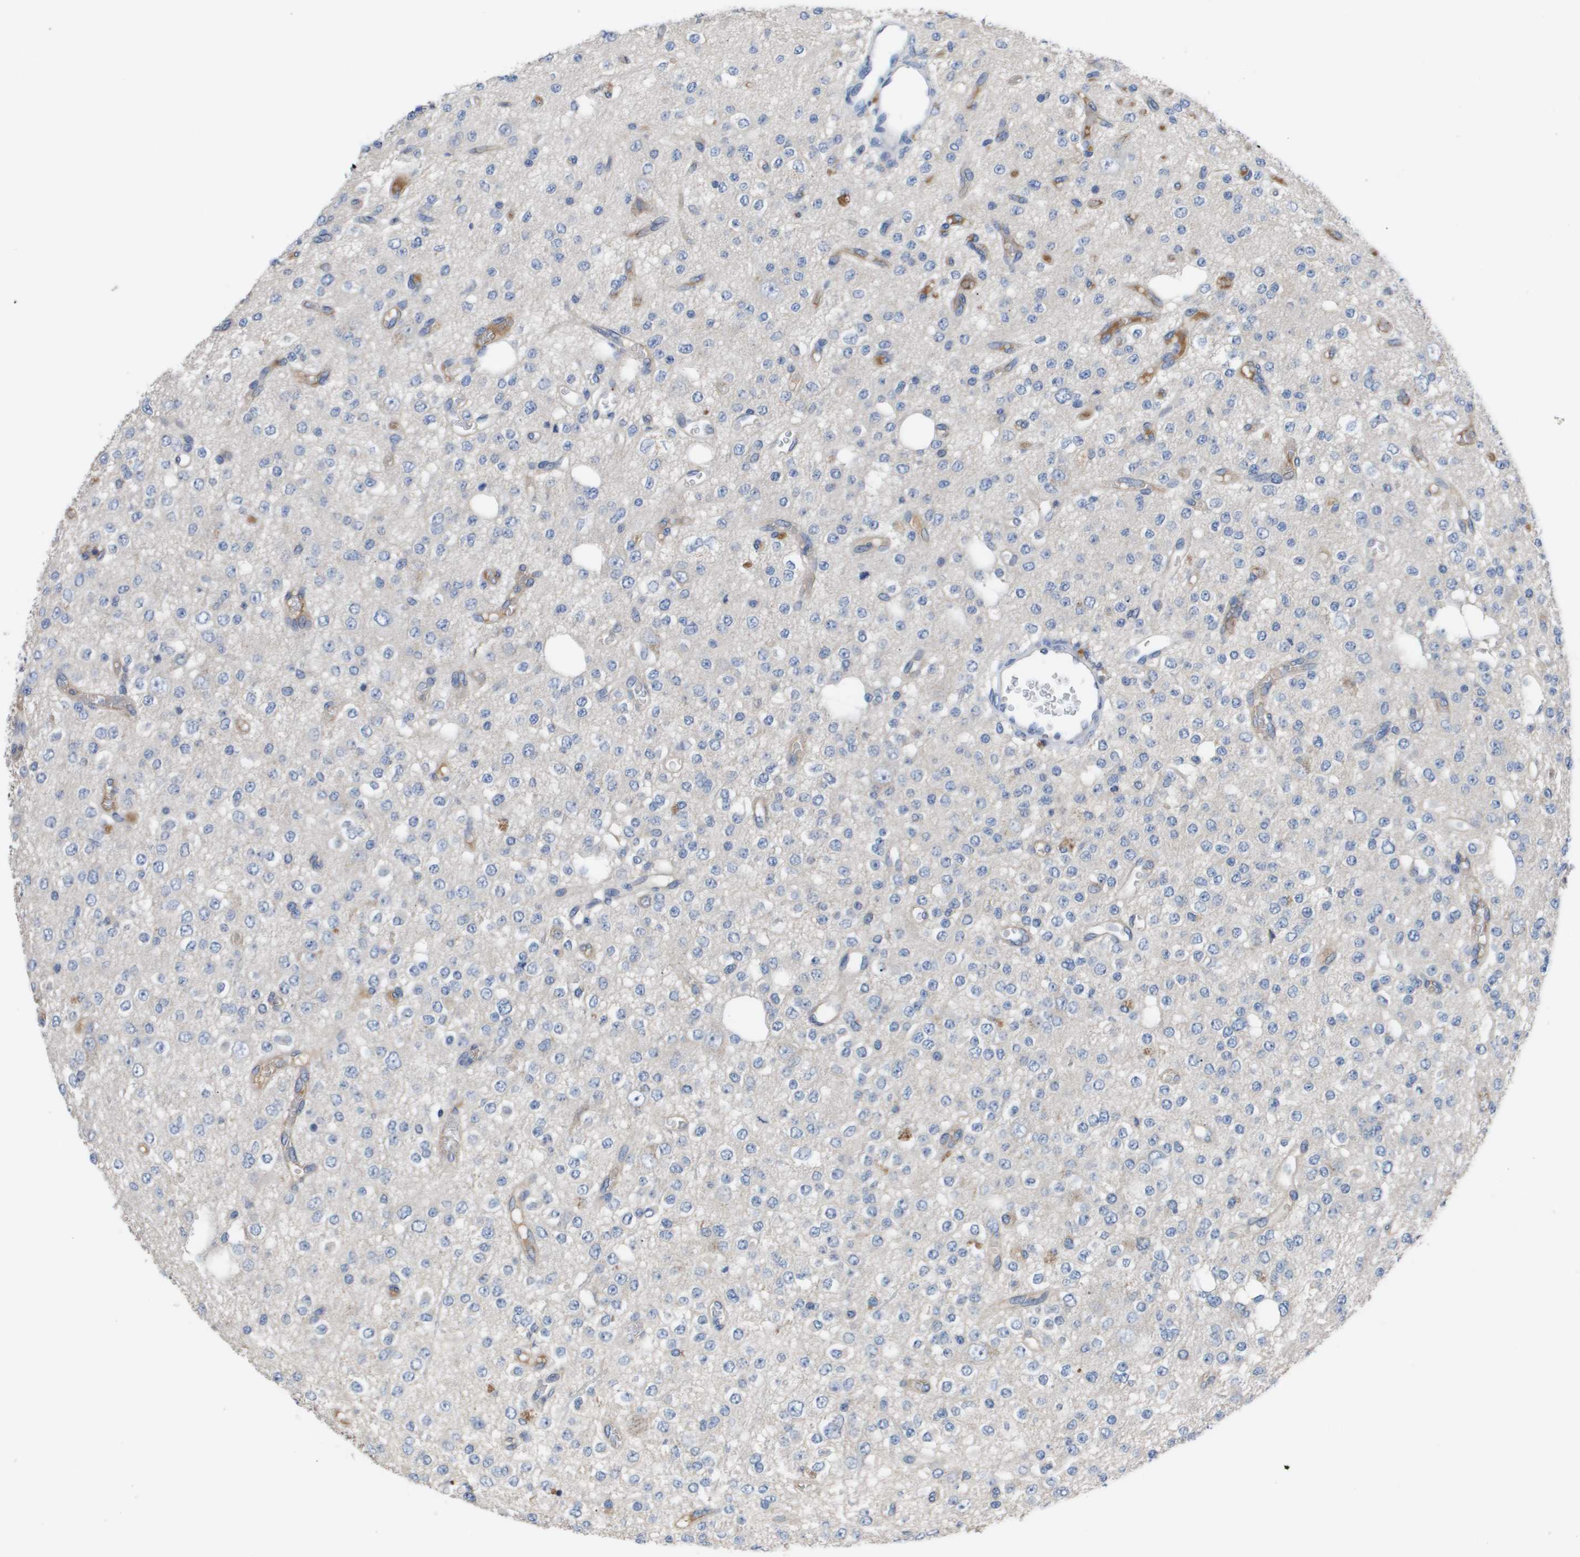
{"staining": {"intensity": "negative", "quantity": "none", "location": "none"}, "tissue": "glioma", "cell_type": "Tumor cells", "image_type": "cancer", "snomed": [{"axis": "morphology", "description": "Glioma, malignant, Low grade"}, {"axis": "topography", "description": "Brain"}], "caption": "Immunohistochemistry (IHC) of glioma displays no expression in tumor cells.", "gene": "SERPINA6", "patient": {"sex": "male", "age": 38}}